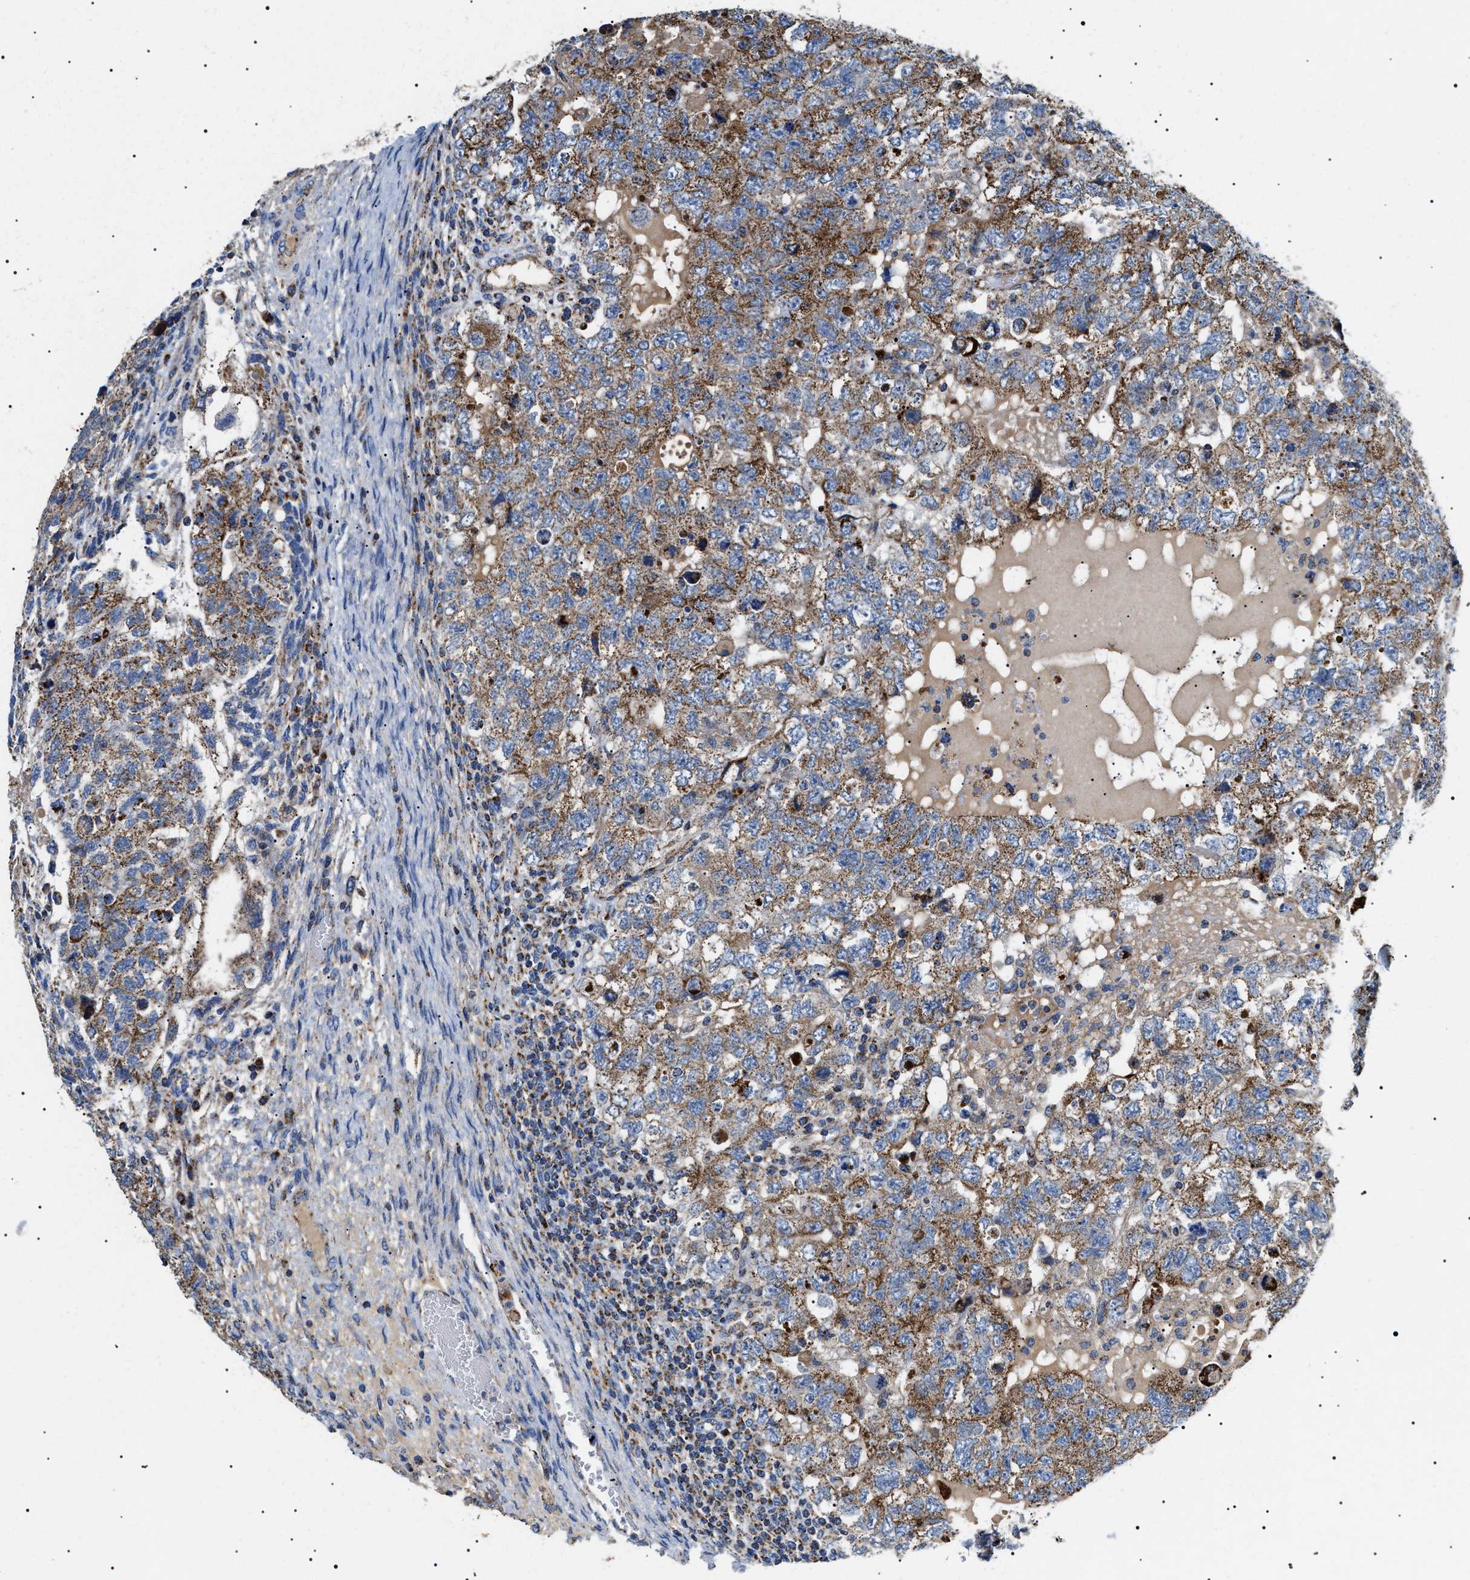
{"staining": {"intensity": "moderate", "quantity": ">75%", "location": "cytoplasmic/membranous"}, "tissue": "testis cancer", "cell_type": "Tumor cells", "image_type": "cancer", "snomed": [{"axis": "morphology", "description": "Carcinoma, Embryonal, NOS"}, {"axis": "topography", "description": "Testis"}], "caption": "A histopathology image of testis embryonal carcinoma stained for a protein shows moderate cytoplasmic/membranous brown staining in tumor cells.", "gene": "OXSM", "patient": {"sex": "male", "age": 36}}